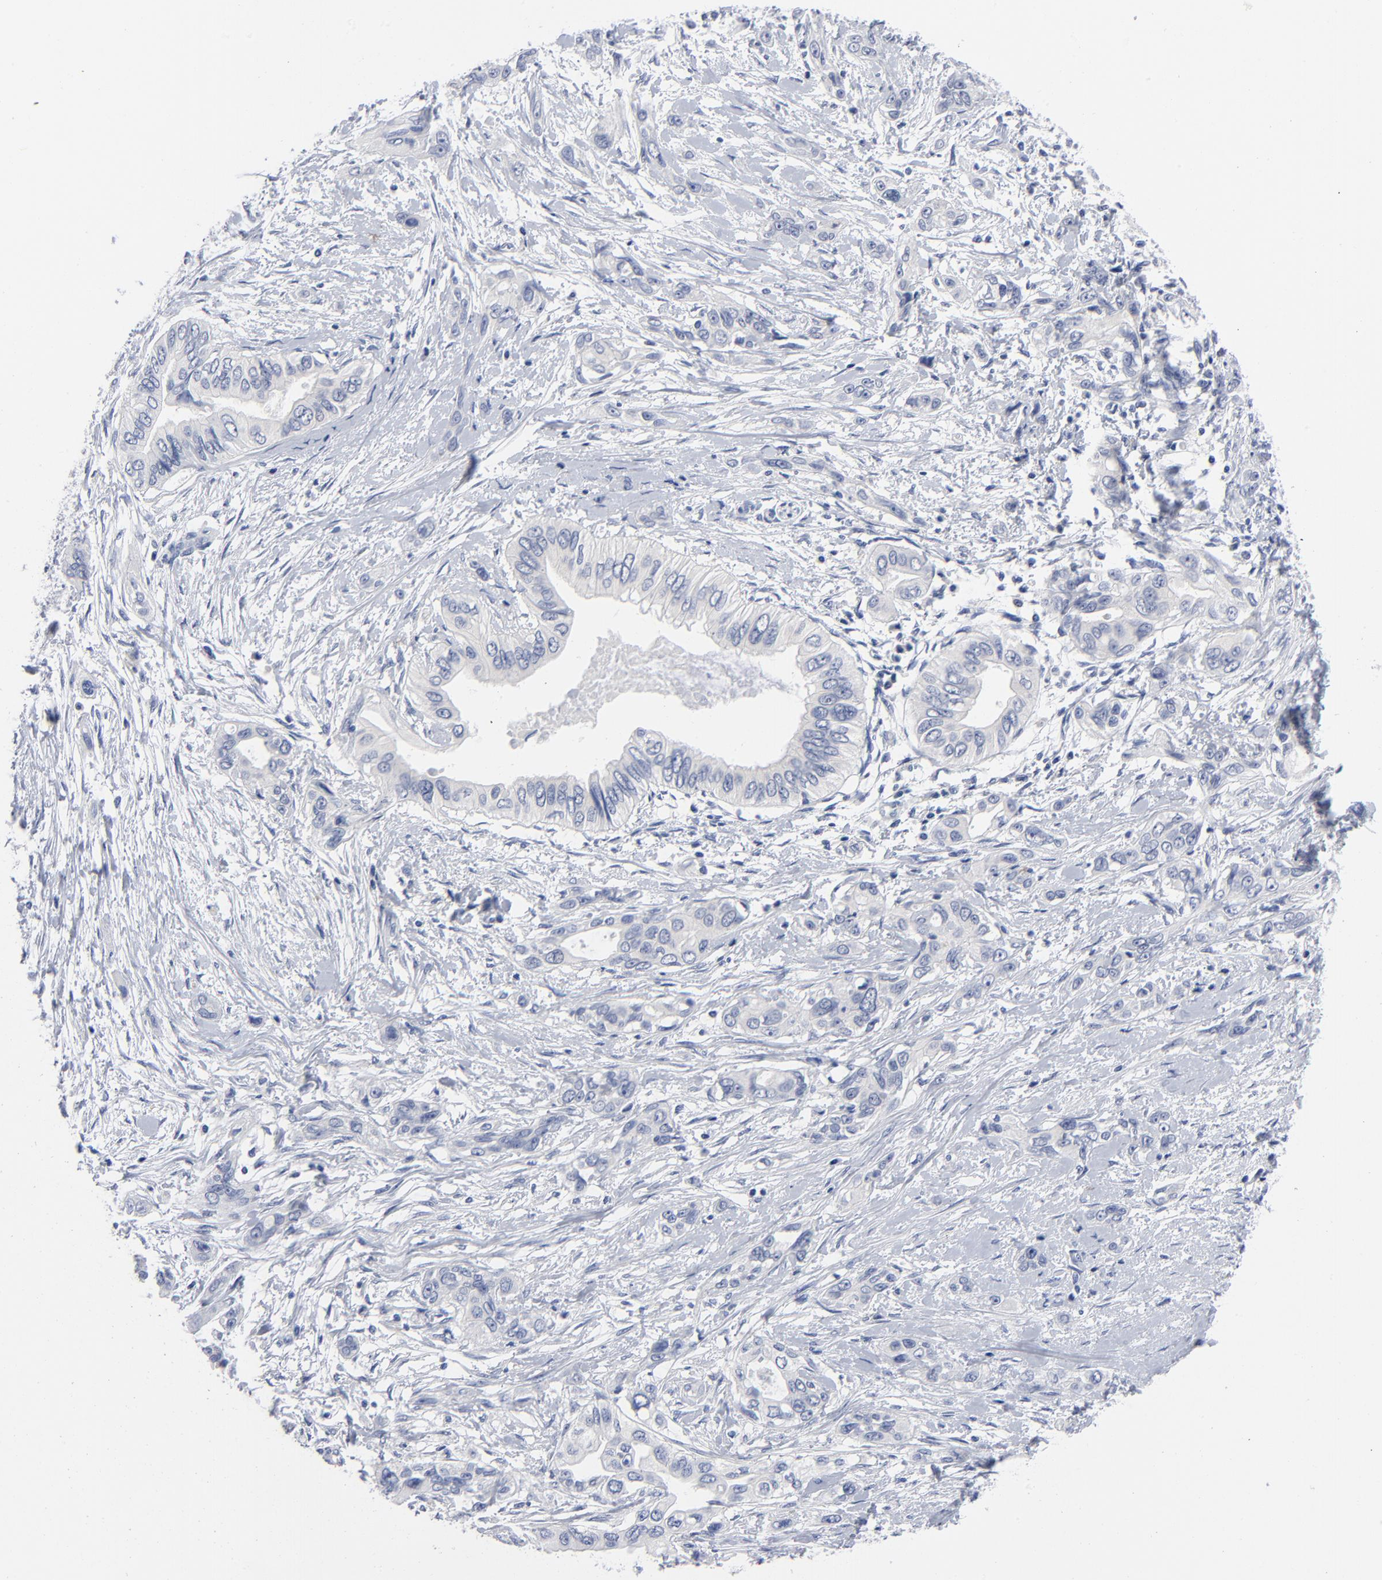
{"staining": {"intensity": "negative", "quantity": "none", "location": "none"}, "tissue": "pancreatic cancer", "cell_type": "Tumor cells", "image_type": "cancer", "snomed": [{"axis": "morphology", "description": "Adenocarcinoma, NOS"}, {"axis": "topography", "description": "Pancreas"}], "caption": "IHC micrograph of neoplastic tissue: human adenocarcinoma (pancreatic) stained with DAB (3,3'-diaminobenzidine) demonstrates no significant protein expression in tumor cells.", "gene": "CLEC4G", "patient": {"sex": "female", "age": 60}}